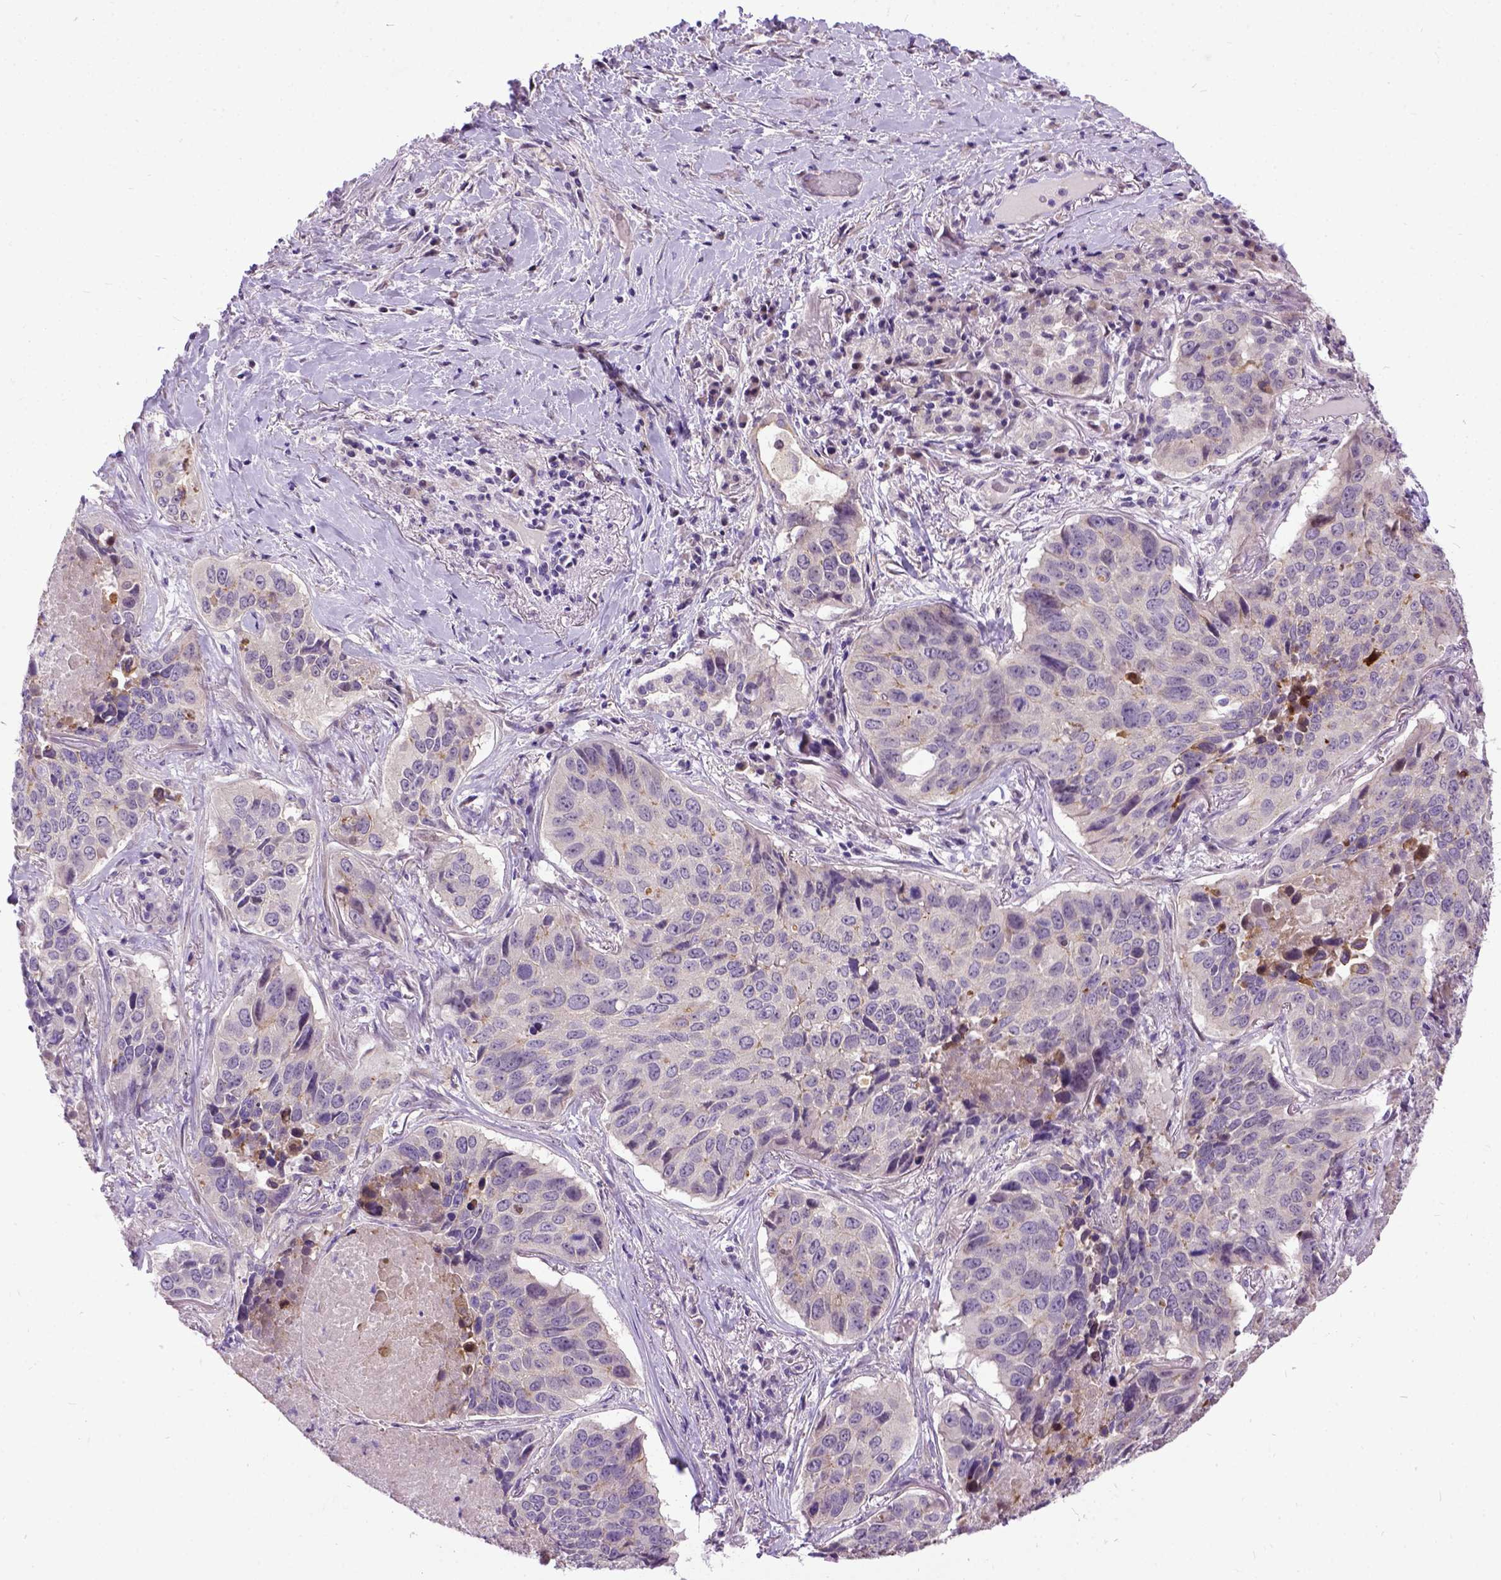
{"staining": {"intensity": "weak", "quantity": "25%-75%", "location": "cytoplasmic/membranous"}, "tissue": "lung cancer", "cell_type": "Tumor cells", "image_type": "cancer", "snomed": [{"axis": "morphology", "description": "Normal tissue, NOS"}, {"axis": "morphology", "description": "Squamous cell carcinoma, NOS"}, {"axis": "topography", "description": "Bronchus"}, {"axis": "topography", "description": "Lung"}], "caption": "Human lung squamous cell carcinoma stained for a protein (brown) demonstrates weak cytoplasmic/membranous positive staining in about 25%-75% of tumor cells.", "gene": "NEK5", "patient": {"sex": "male", "age": 64}}